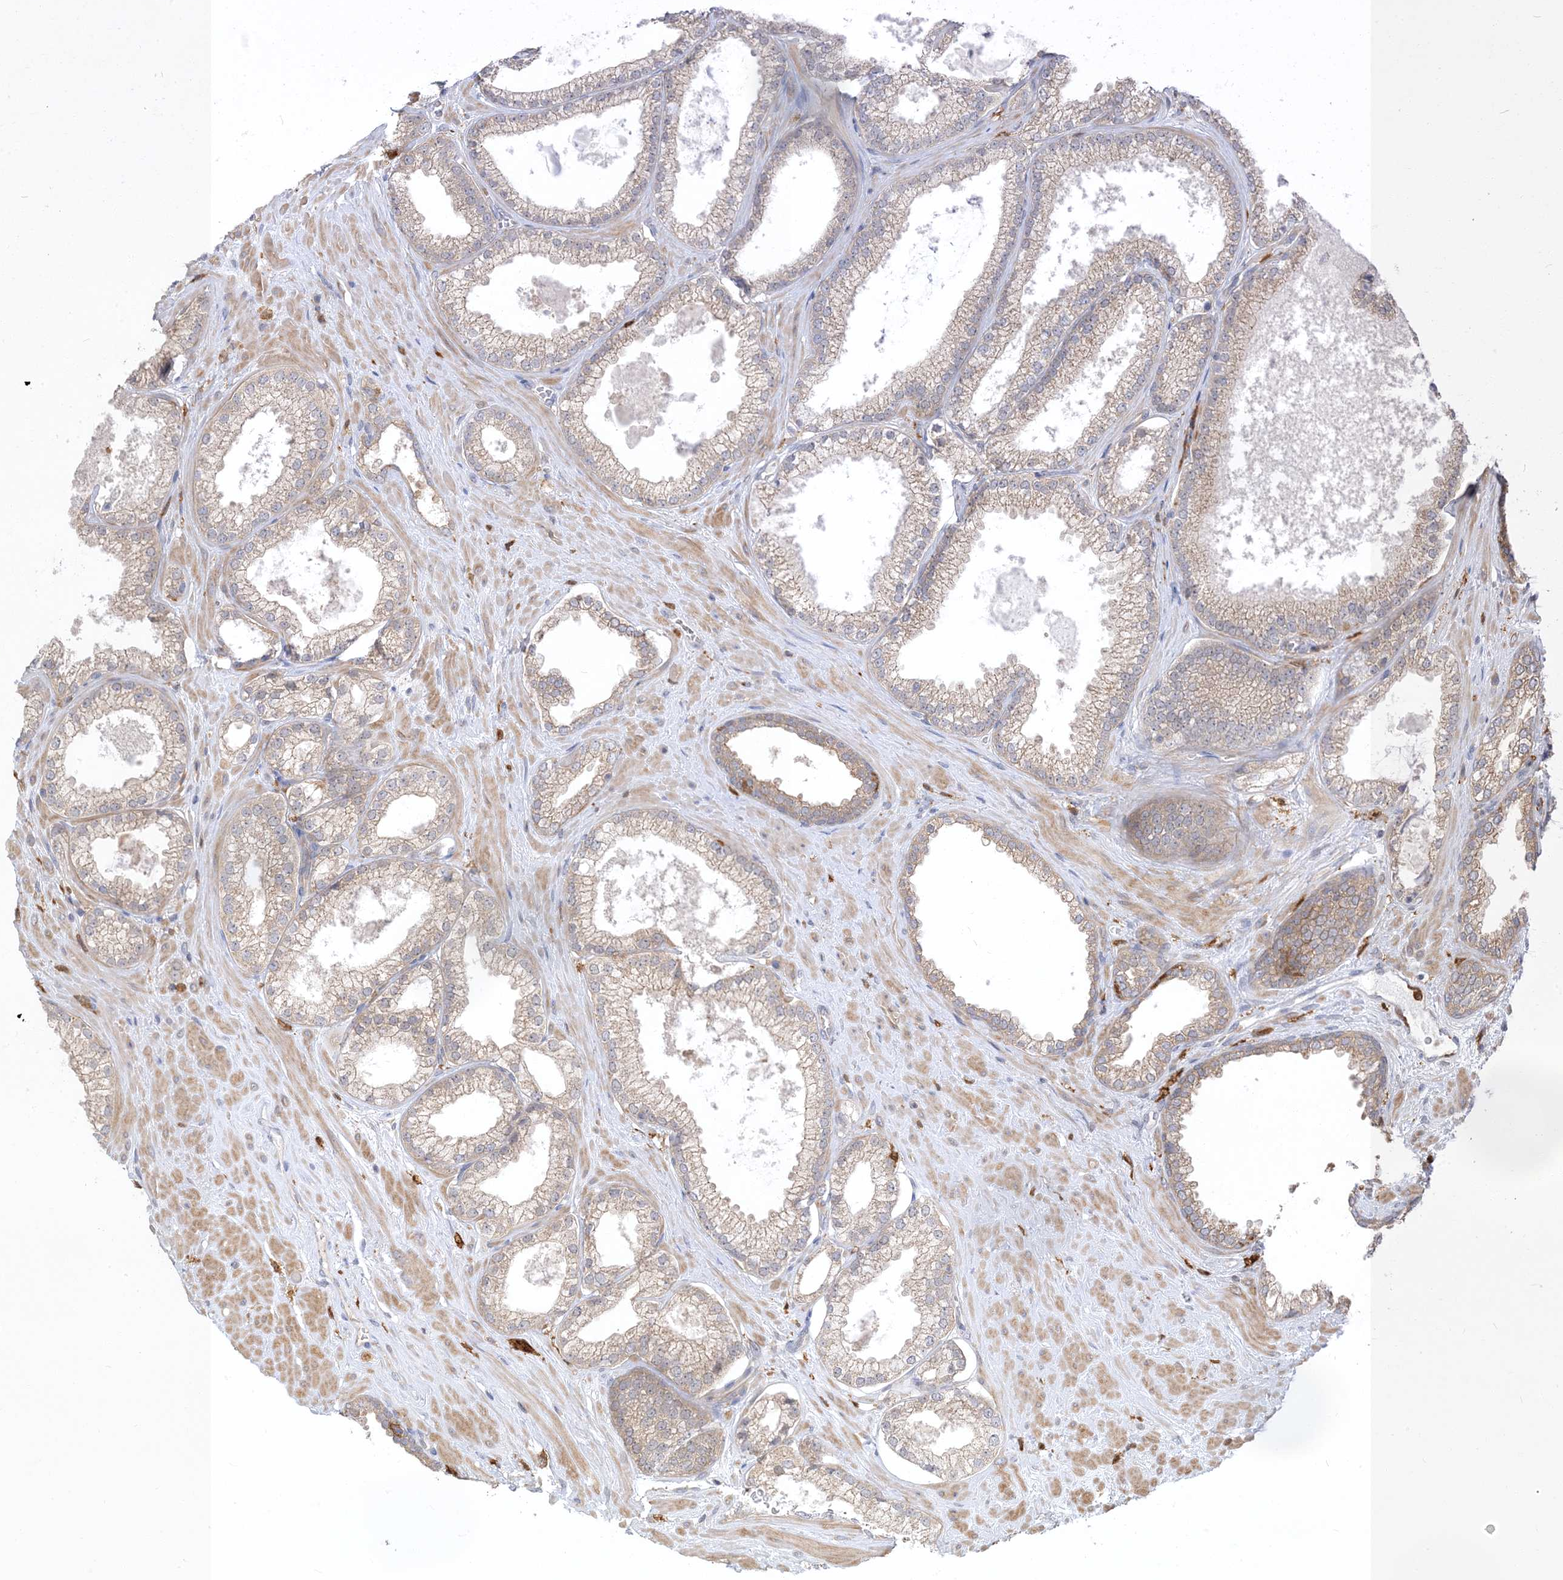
{"staining": {"intensity": "weak", "quantity": "<25%", "location": "cytoplasmic/membranous"}, "tissue": "prostate cancer", "cell_type": "Tumor cells", "image_type": "cancer", "snomed": [{"axis": "morphology", "description": "Adenocarcinoma, Low grade"}, {"axis": "topography", "description": "Prostate"}], "caption": "Immunohistochemistry (IHC) photomicrograph of prostate cancer (adenocarcinoma (low-grade)) stained for a protein (brown), which exhibits no positivity in tumor cells. The staining was performed using DAB (3,3'-diaminobenzidine) to visualize the protein expression in brown, while the nuclei were stained in blue with hematoxylin (Magnification: 20x).", "gene": "NAGK", "patient": {"sex": "male", "age": 62}}